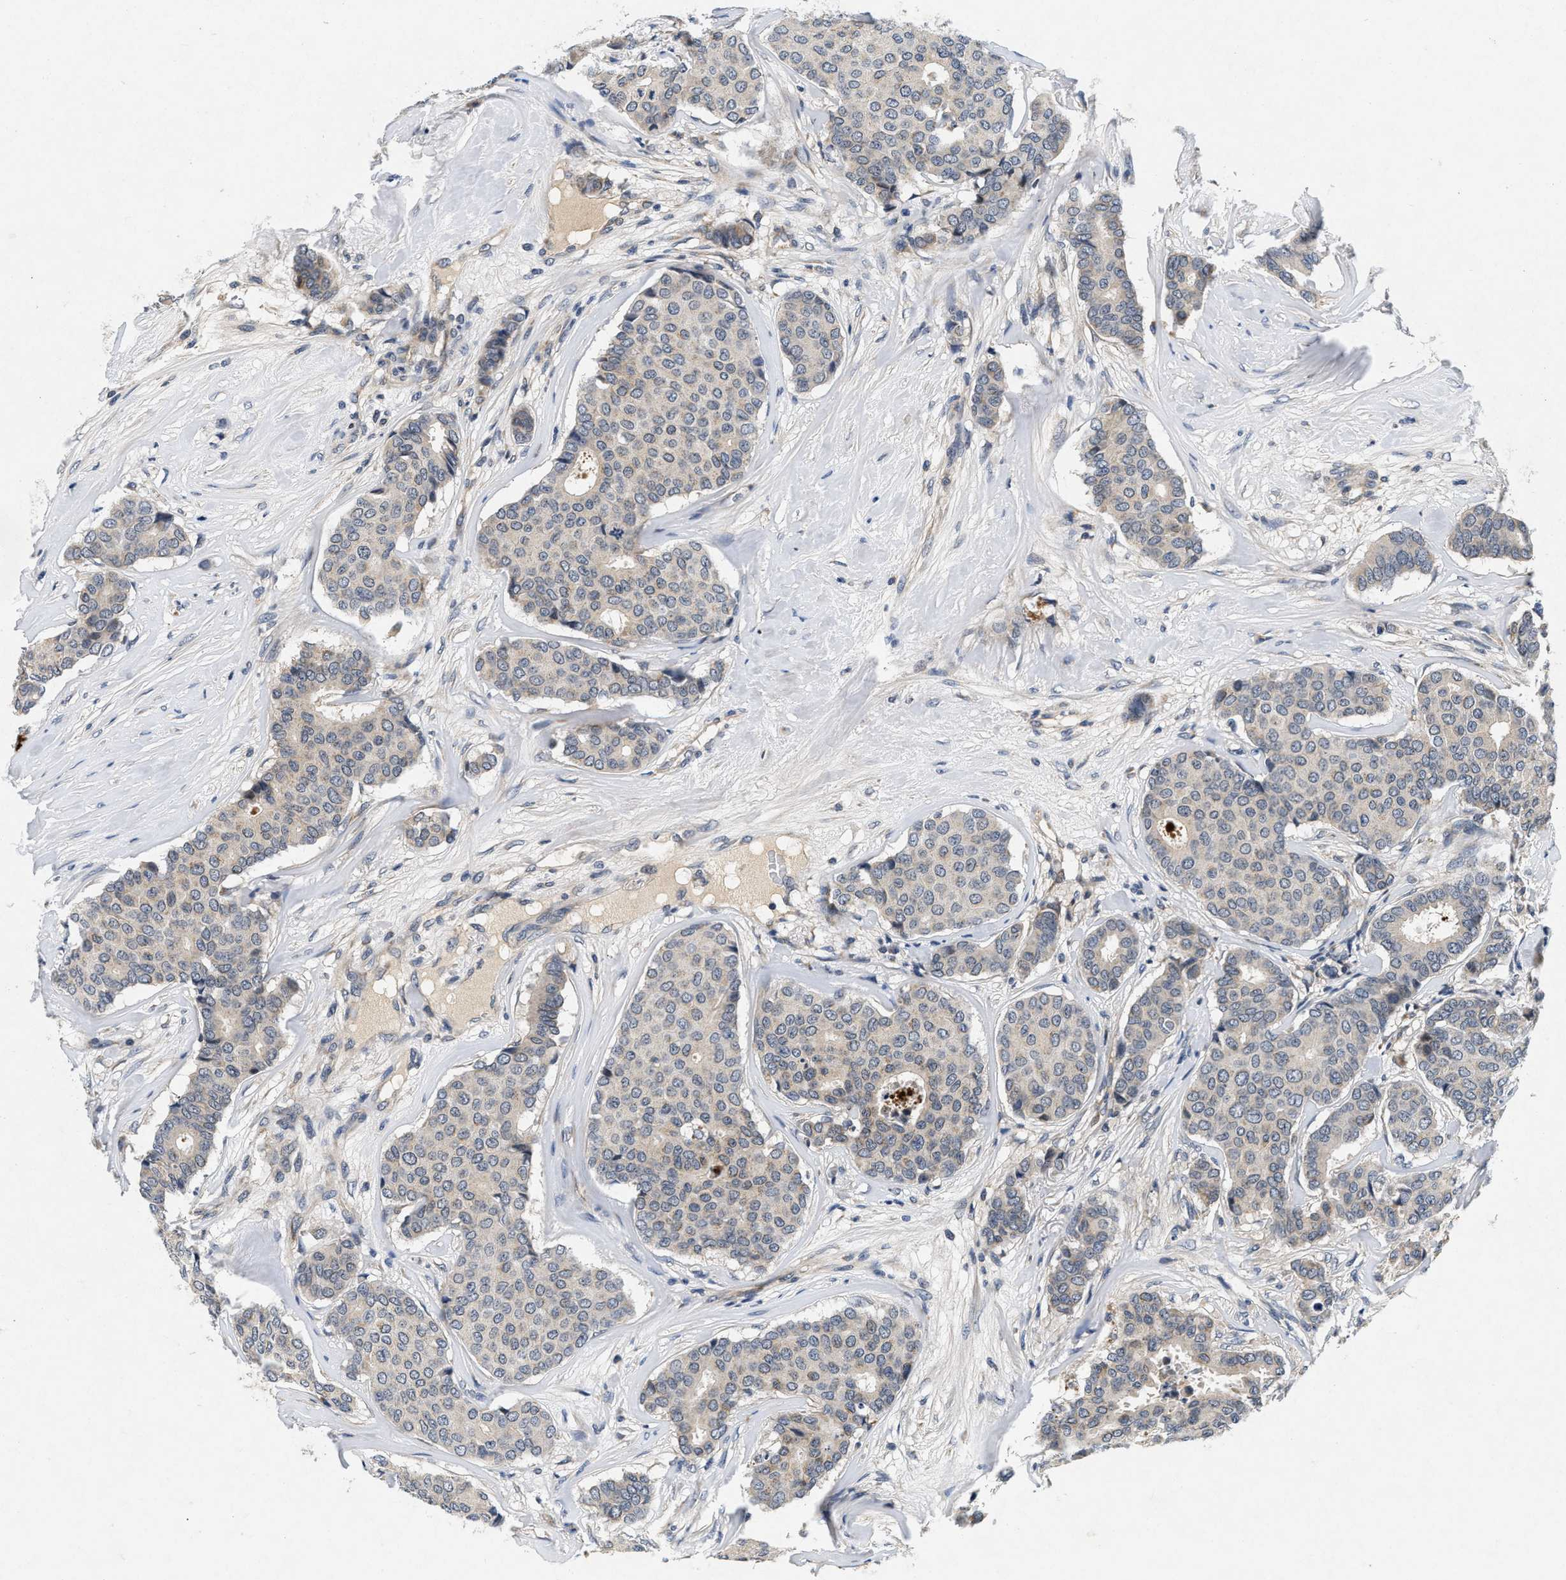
{"staining": {"intensity": "weak", "quantity": "<25%", "location": "cytoplasmic/membranous"}, "tissue": "breast cancer", "cell_type": "Tumor cells", "image_type": "cancer", "snomed": [{"axis": "morphology", "description": "Duct carcinoma"}, {"axis": "topography", "description": "Breast"}], "caption": "Infiltrating ductal carcinoma (breast) stained for a protein using IHC reveals no staining tumor cells.", "gene": "PDP1", "patient": {"sex": "female", "age": 75}}